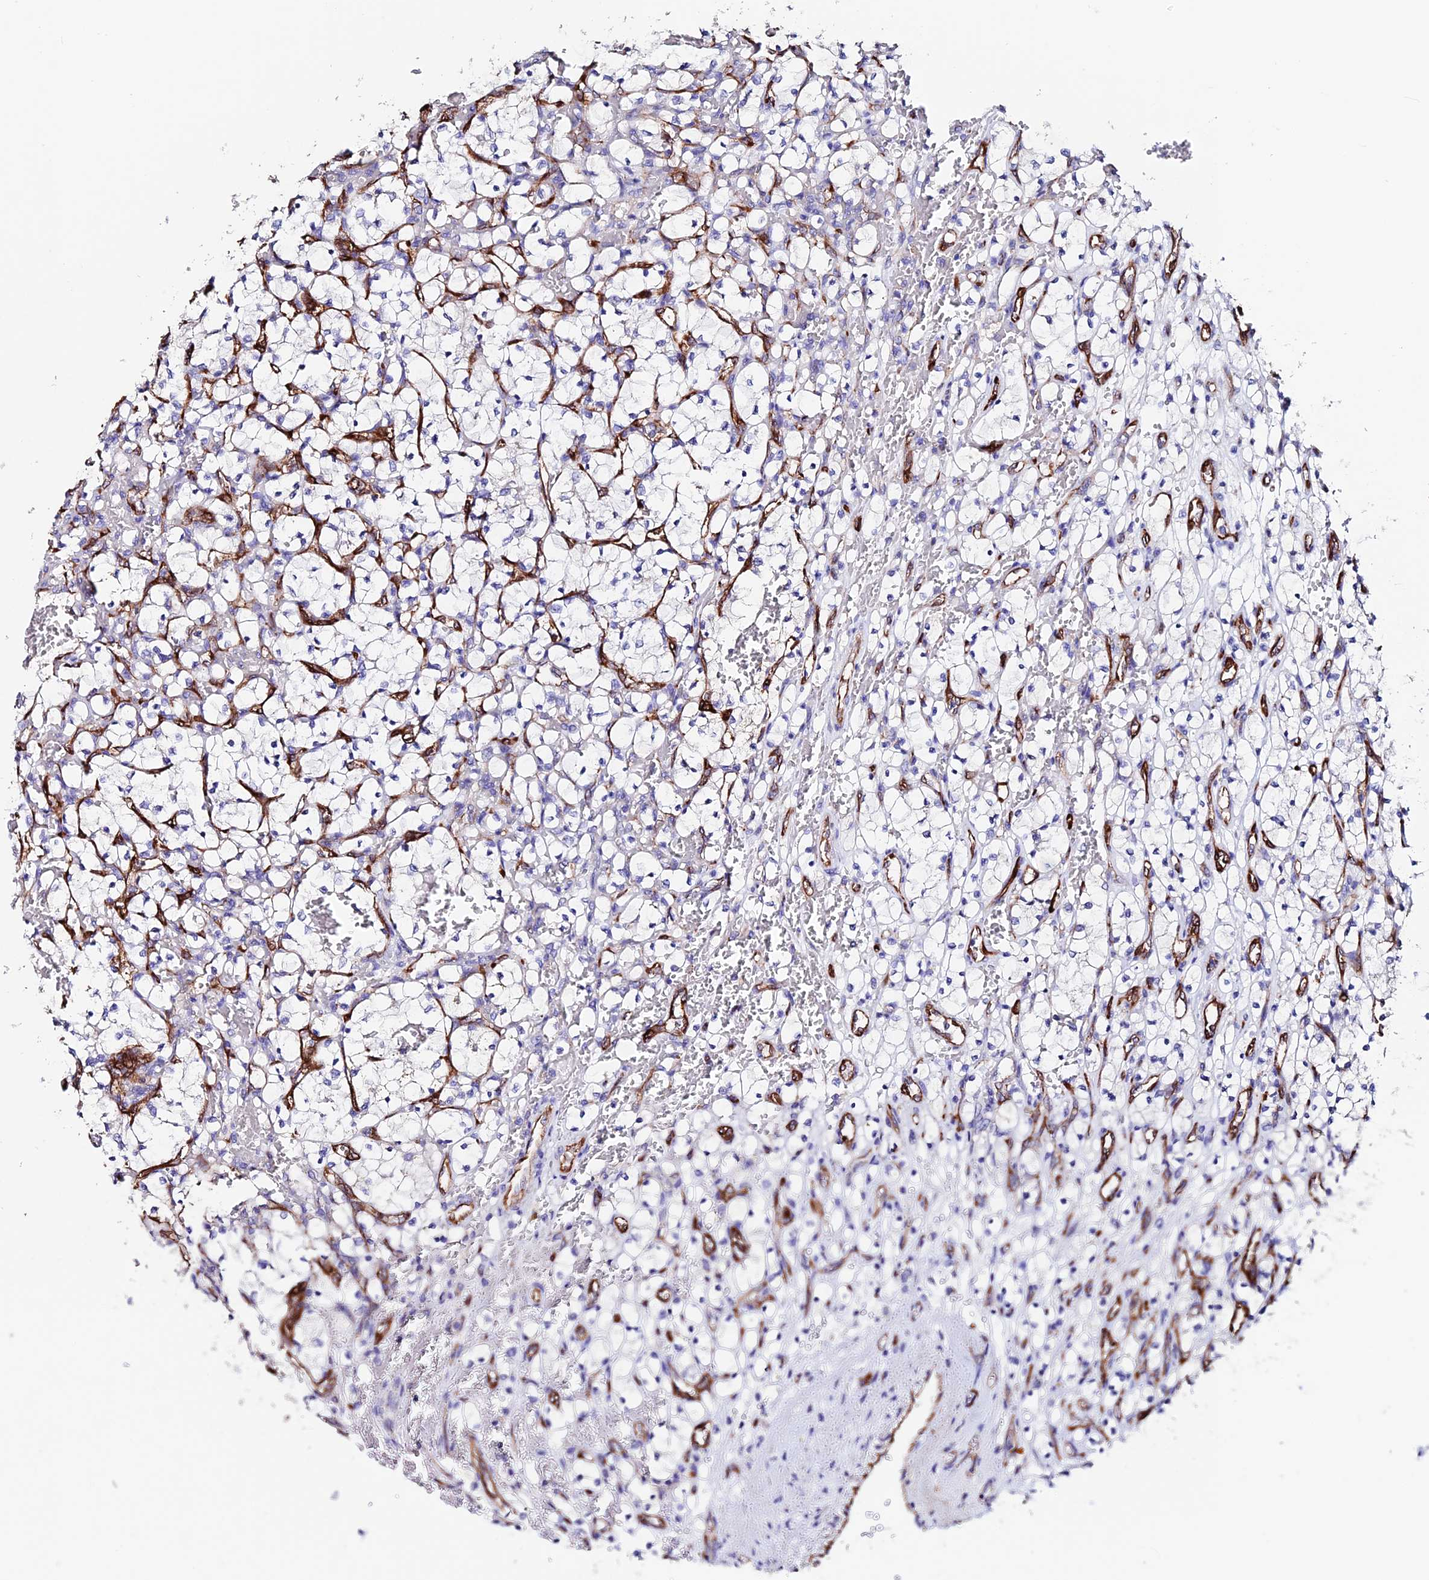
{"staining": {"intensity": "negative", "quantity": "none", "location": "none"}, "tissue": "renal cancer", "cell_type": "Tumor cells", "image_type": "cancer", "snomed": [{"axis": "morphology", "description": "Adenocarcinoma, NOS"}, {"axis": "topography", "description": "Kidney"}], "caption": "Immunohistochemistry (IHC) image of renal cancer (adenocarcinoma) stained for a protein (brown), which exhibits no positivity in tumor cells. (Immunohistochemistry (IHC), brightfield microscopy, high magnification).", "gene": "ESM1", "patient": {"sex": "female", "age": 69}}